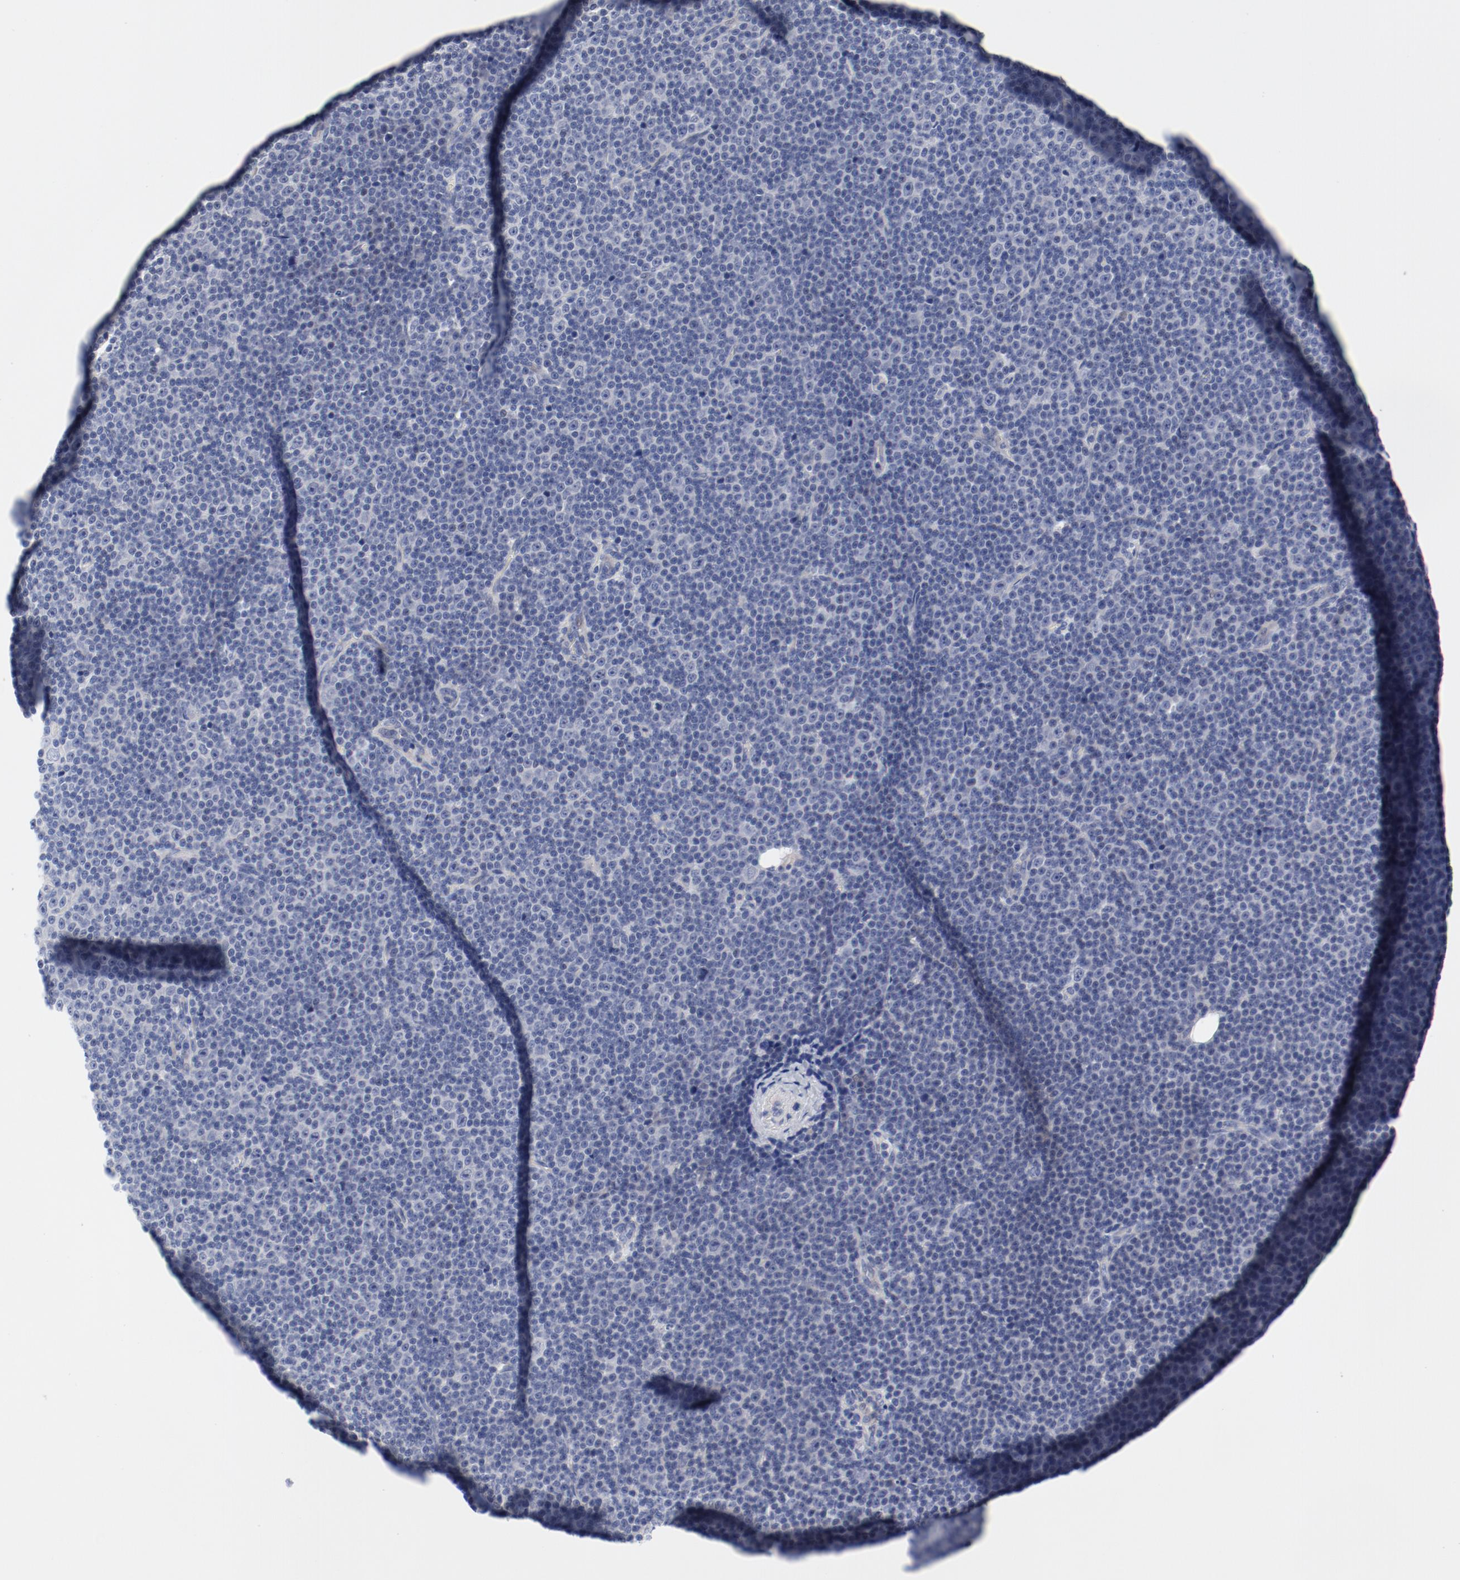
{"staining": {"intensity": "negative", "quantity": "none", "location": "none"}, "tissue": "lymphoma", "cell_type": "Tumor cells", "image_type": "cancer", "snomed": [{"axis": "morphology", "description": "Malignant lymphoma, non-Hodgkin's type, Low grade"}, {"axis": "topography", "description": "Lymph node"}], "caption": "Protein analysis of low-grade malignant lymphoma, non-Hodgkin's type shows no significant staining in tumor cells. (DAB (3,3'-diaminobenzidine) IHC visualized using brightfield microscopy, high magnification).", "gene": "KCNK13", "patient": {"sex": "female", "age": 67}}